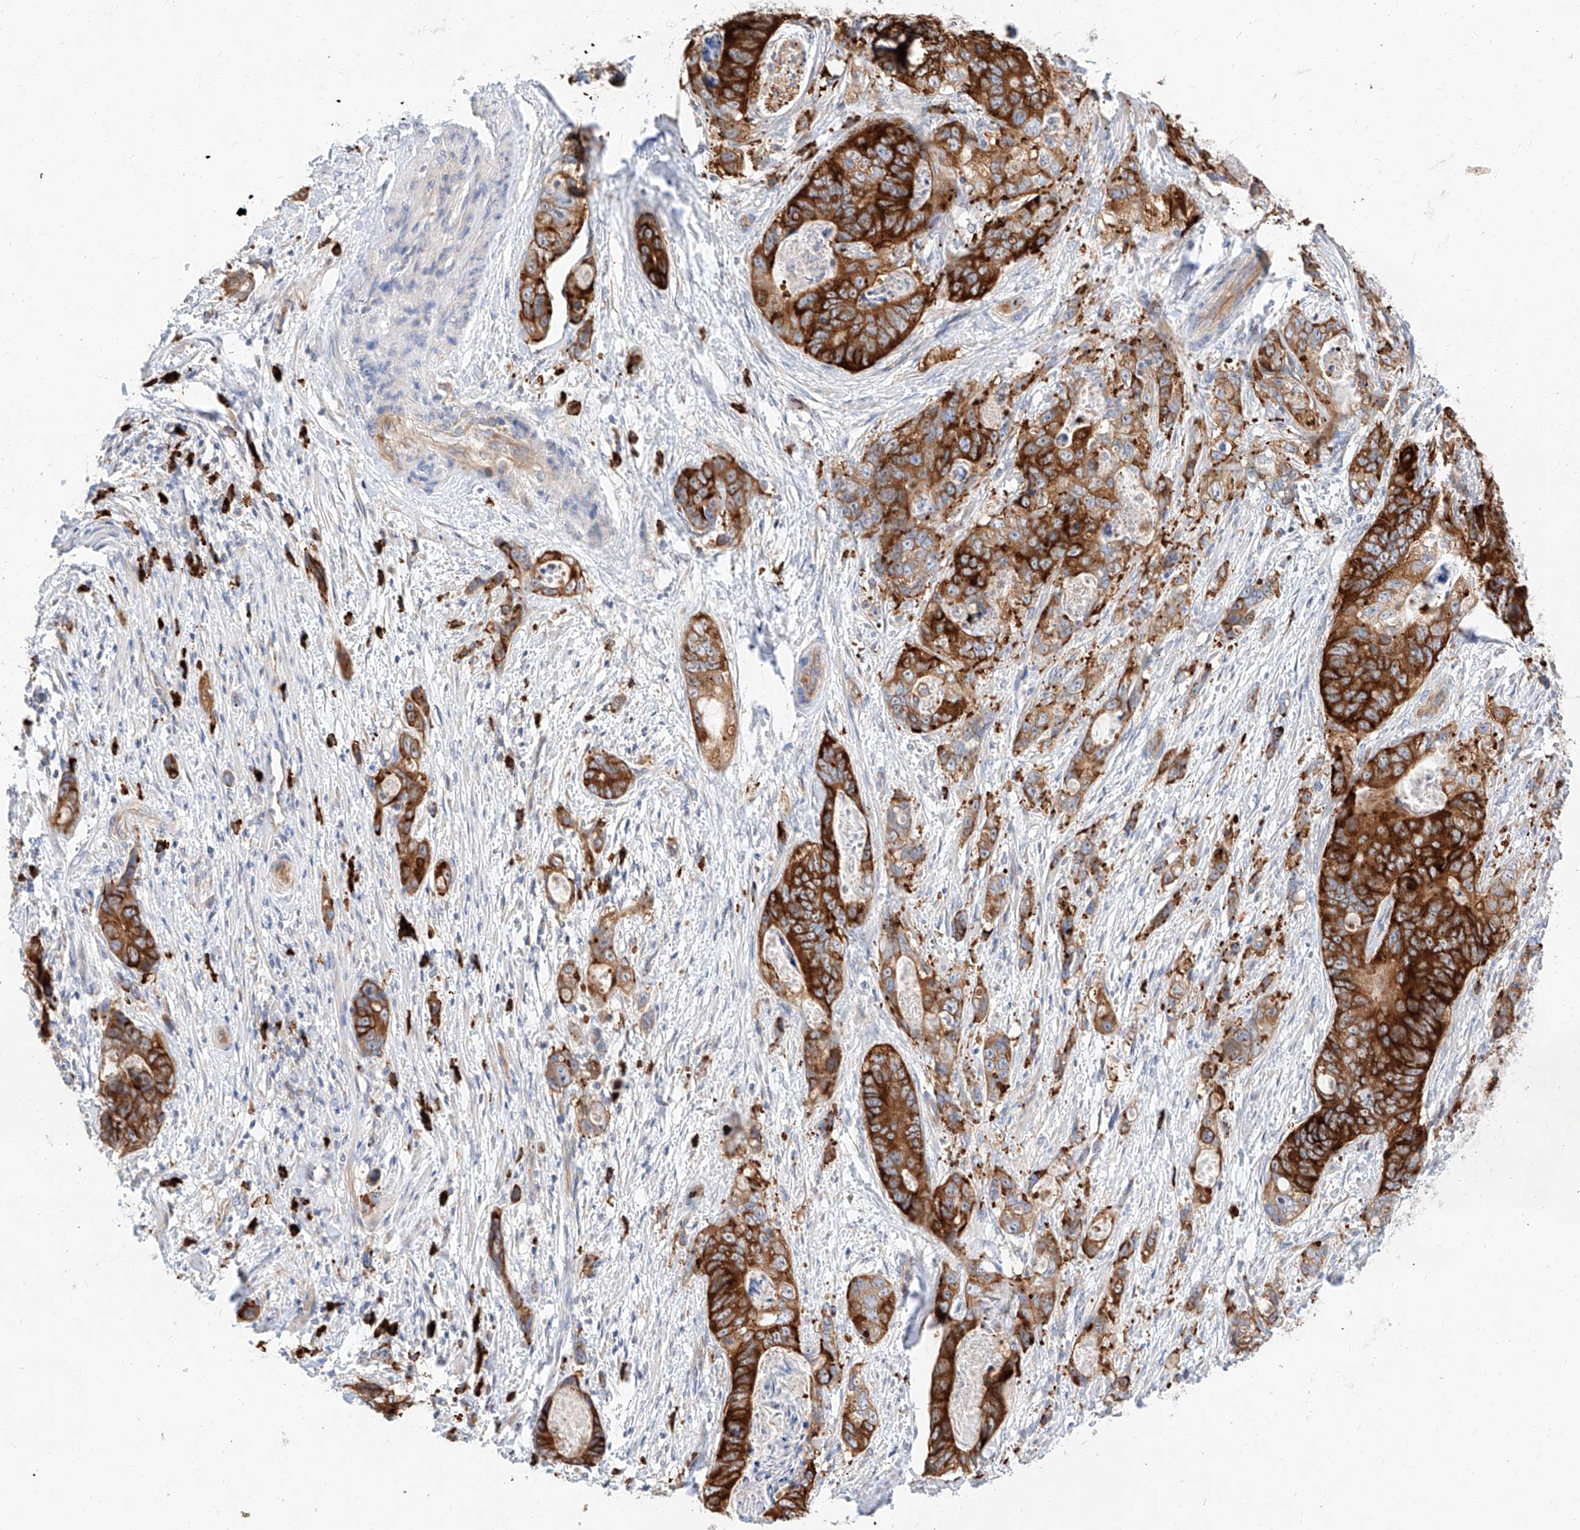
{"staining": {"intensity": "strong", "quantity": ">75%", "location": "cytoplasmic/membranous"}, "tissue": "stomach cancer", "cell_type": "Tumor cells", "image_type": "cancer", "snomed": [{"axis": "morphology", "description": "Normal tissue, NOS"}, {"axis": "morphology", "description": "Adenocarcinoma, NOS"}, {"axis": "topography", "description": "Stomach"}], "caption": "Protein expression analysis of human stomach adenocarcinoma reveals strong cytoplasmic/membranous expression in about >75% of tumor cells. (DAB = brown stain, brightfield microscopy at high magnification).", "gene": "GLMN", "patient": {"sex": "female", "age": 89}}